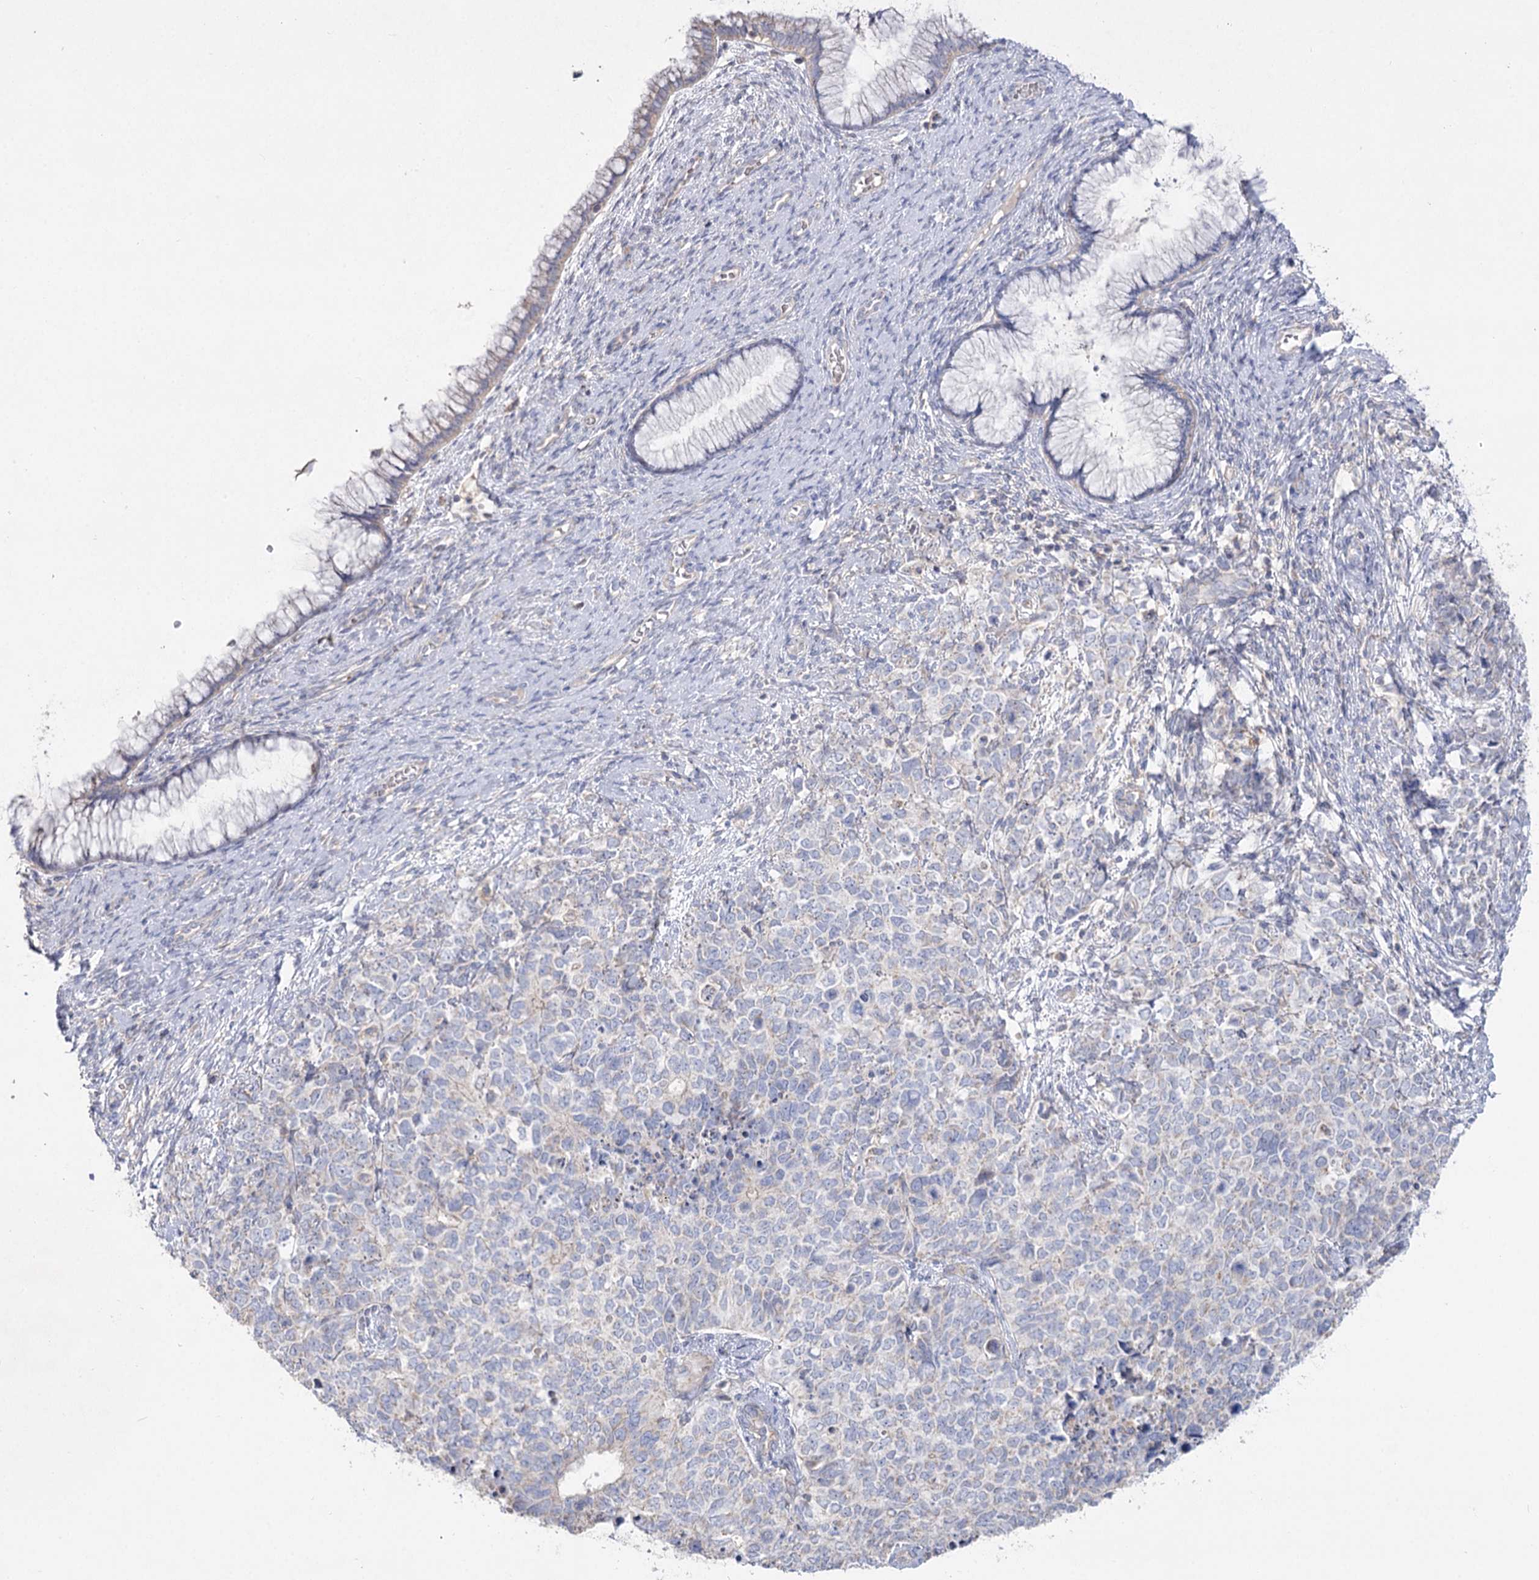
{"staining": {"intensity": "negative", "quantity": "none", "location": "none"}, "tissue": "cervical cancer", "cell_type": "Tumor cells", "image_type": "cancer", "snomed": [{"axis": "morphology", "description": "Squamous cell carcinoma, NOS"}, {"axis": "topography", "description": "Cervix"}], "caption": "This is an immunohistochemistry (IHC) histopathology image of human cervical cancer. There is no expression in tumor cells.", "gene": "TMEM187", "patient": {"sex": "female", "age": 63}}